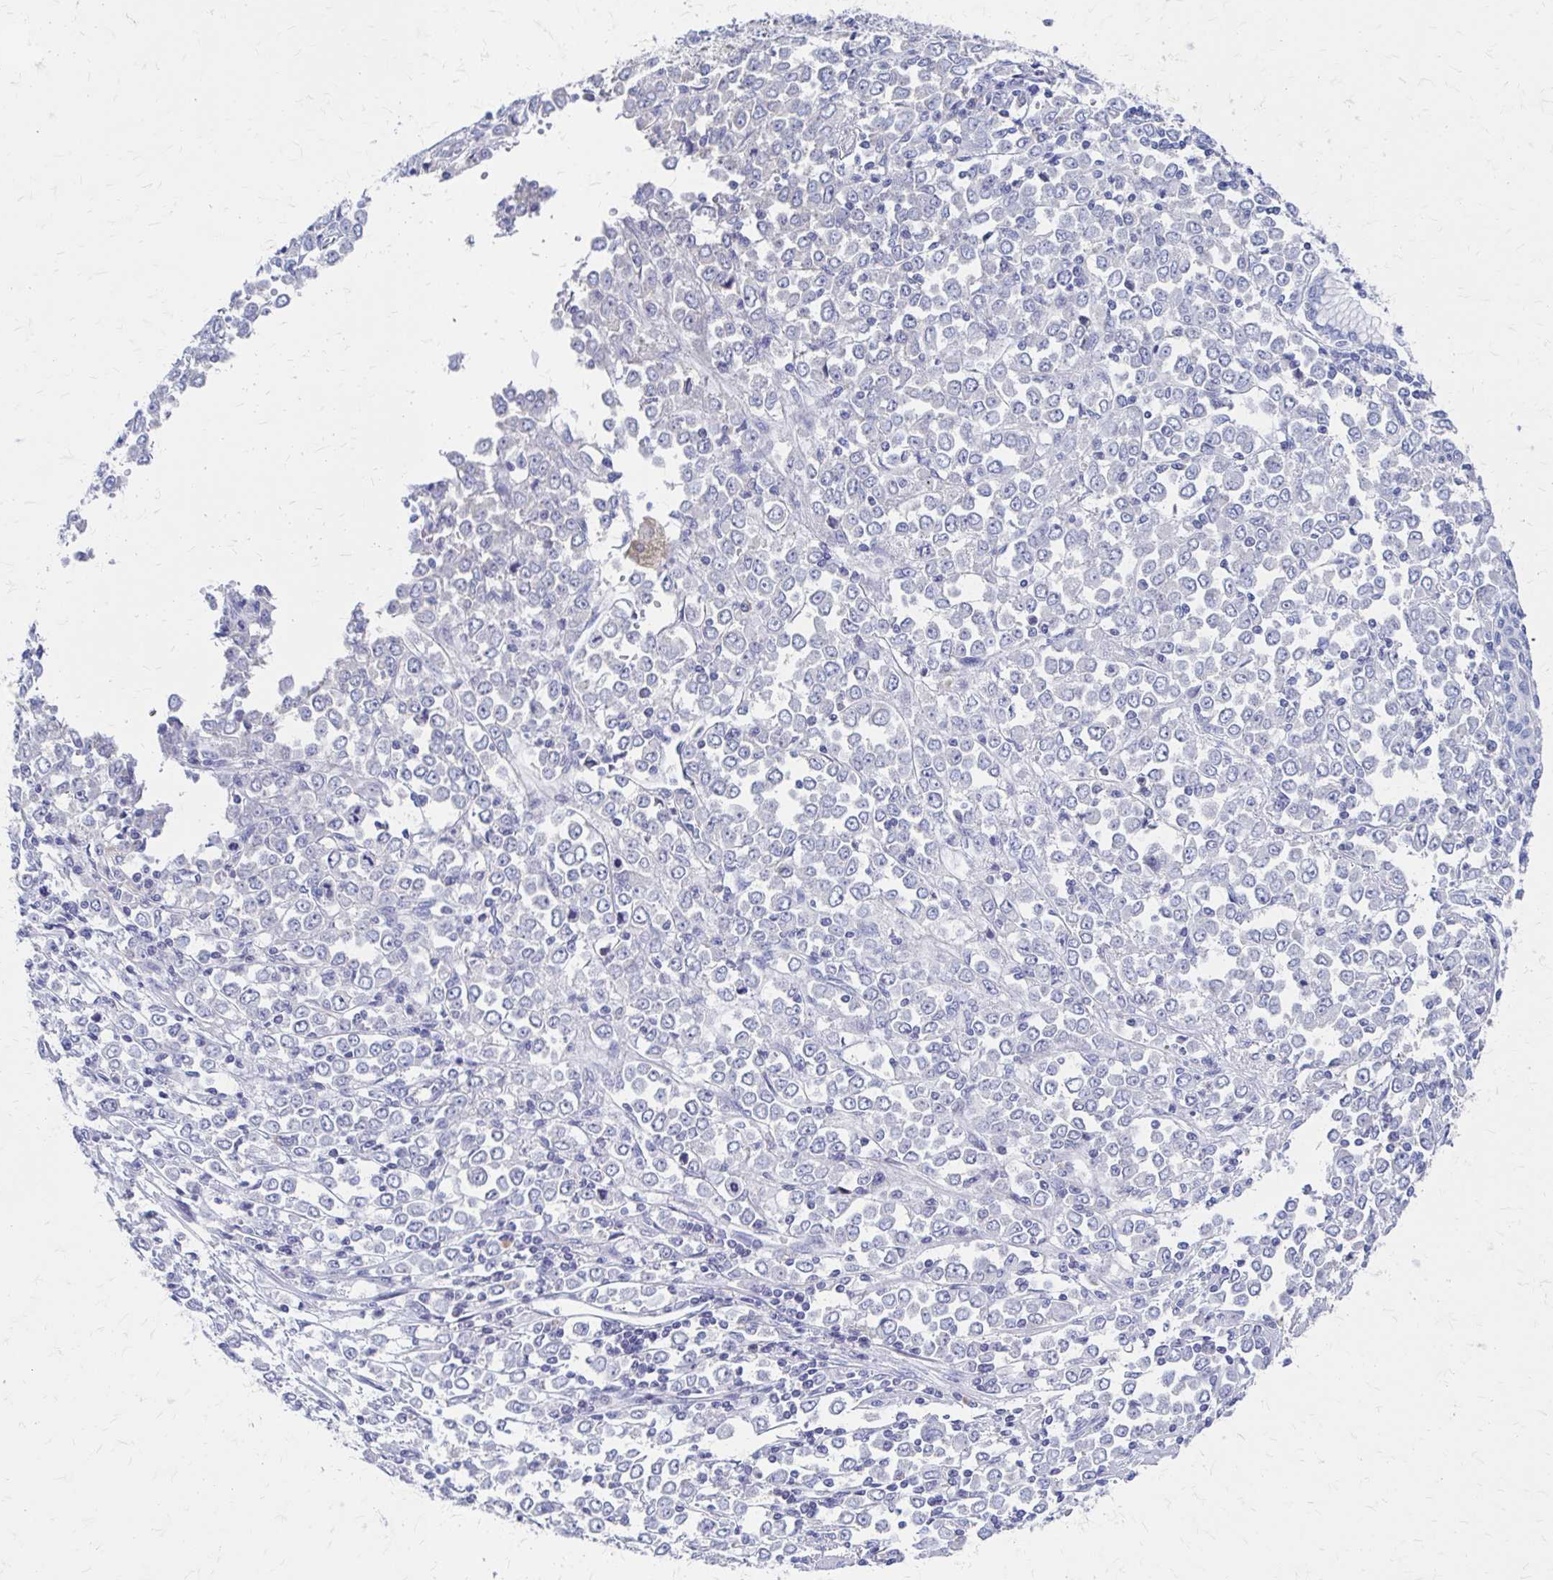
{"staining": {"intensity": "negative", "quantity": "none", "location": "none"}, "tissue": "stomach cancer", "cell_type": "Tumor cells", "image_type": "cancer", "snomed": [{"axis": "morphology", "description": "Adenocarcinoma, NOS"}, {"axis": "topography", "description": "Stomach, upper"}], "caption": "This image is of stomach cancer (adenocarcinoma) stained with immunohistochemistry to label a protein in brown with the nuclei are counter-stained blue. There is no staining in tumor cells.", "gene": "RPL27A", "patient": {"sex": "male", "age": 70}}